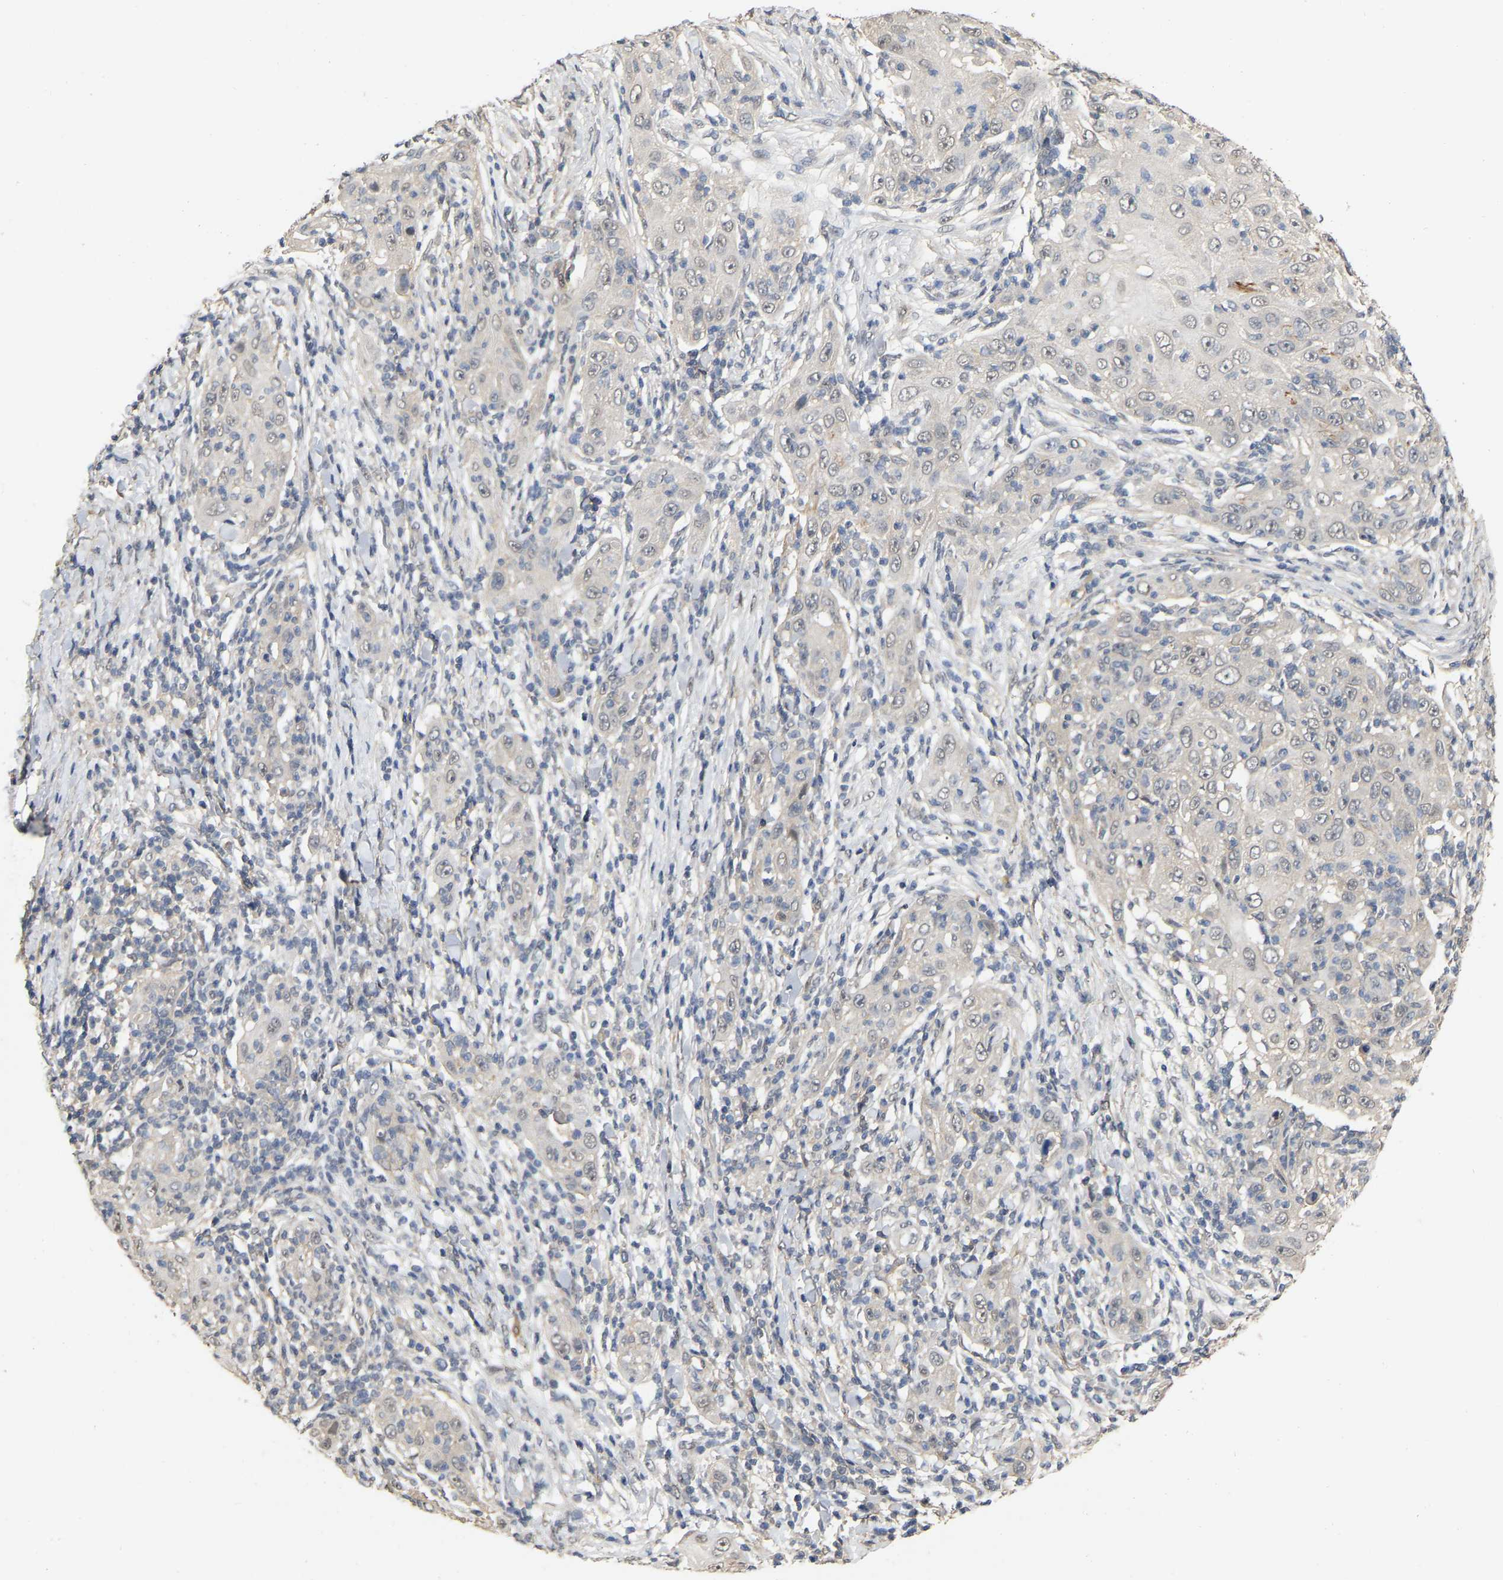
{"staining": {"intensity": "weak", "quantity": "<25%", "location": "nuclear"}, "tissue": "skin cancer", "cell_type": "Tumor cells", "image_type": "cancer", "snomed": [{"axis": "morphology", "description": "Squamous cell carcinoma, NOS"}, {"axis": "topography", "description": "Skin"}], "caption": "An IHC micrograph of skin squamous cell carcinoma is shown. There is no staining in tumor cells of skin squamous cell carcinoma. Brightfield microscopy of immunohistochemistry stained with DAB (3,3'-diaminobenzidine) (brown) and hematoxylin (blue), captured at high magnification.", "gene": "RUVBL1", "patient": {"sex": "female", "age": 88}}